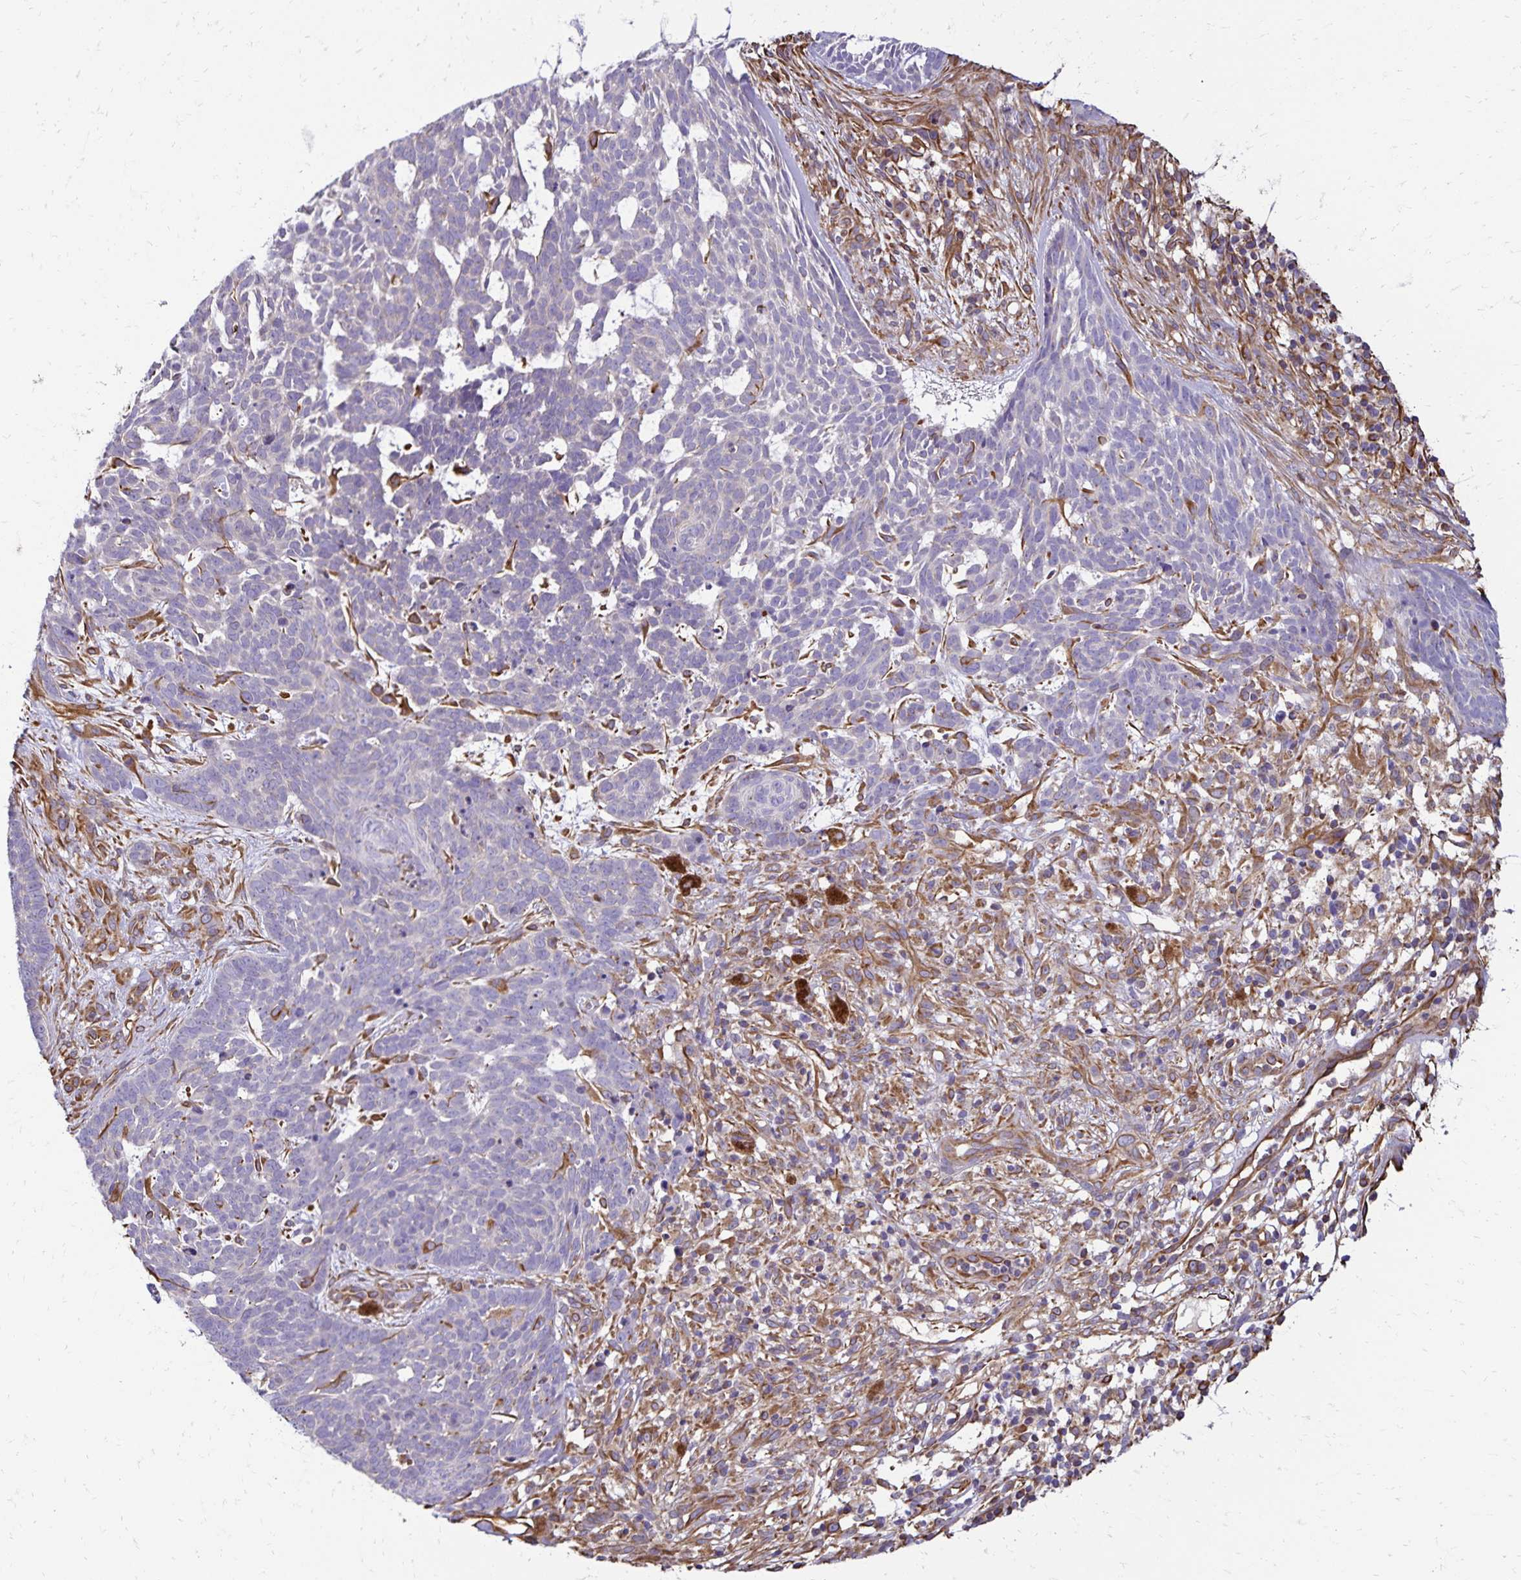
{"staining": {"intensity": "negative", "quantity": "none", "location": "none"}, "tissue": "skin cancer", "cell_type": "Tumor cells", "image_type": "cancer", "snomed": [{"axis": "morphology", "description": "Basal cell carcinoma"}, {"axis": "topography", "description": "Skin"}], "caption": "Histopathology image shows no significant protein expression in tumor cells of skin basal cell carcinoma.", "gene": "TRPV6", "patient": {"sex": "female", "age": 78}}